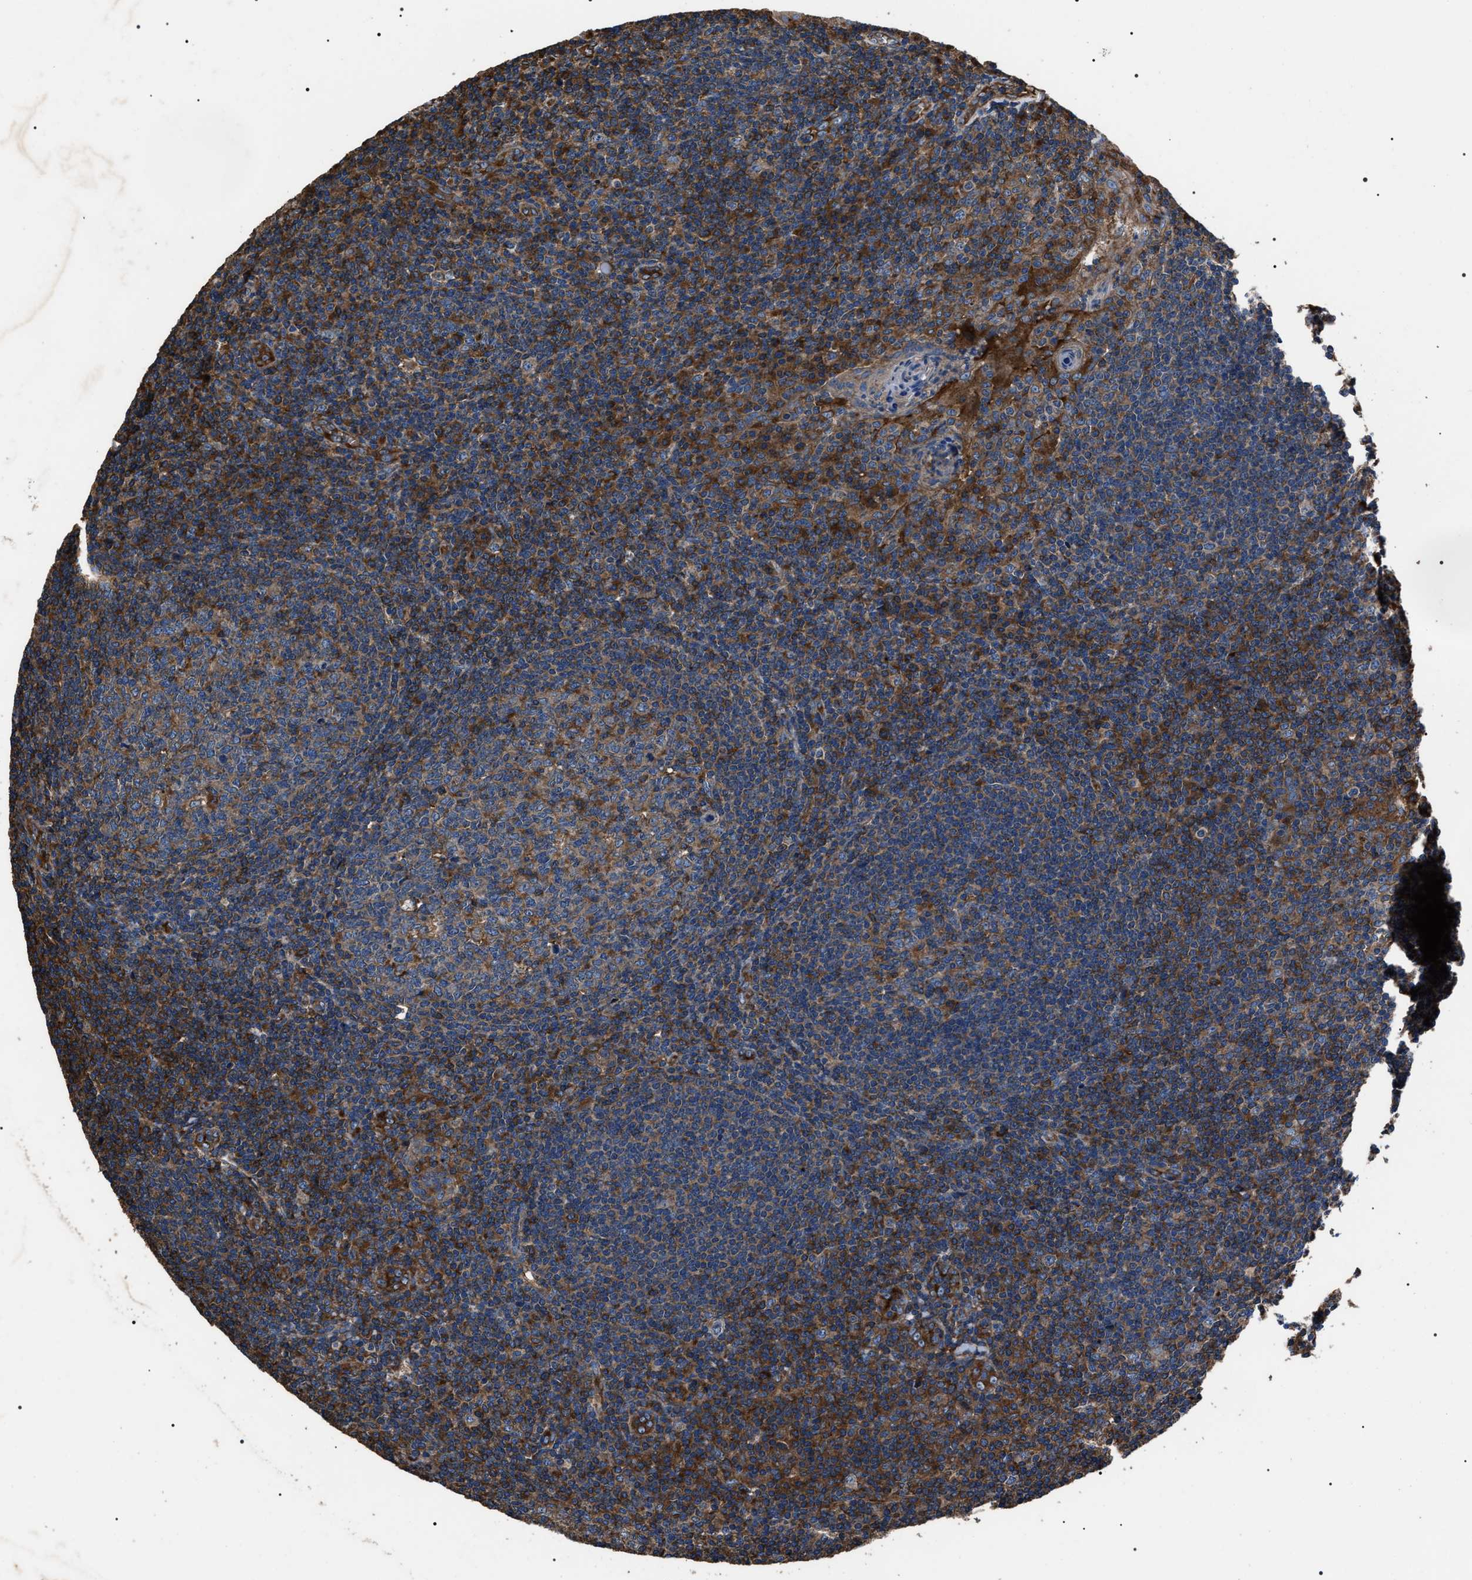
{"staining": {"intensity": "moderate", "quantity": "25%-75%", "location": "cytoplasmic/membranous"}, "tissue": "tonsil", "cell_type": "Germinal center cells", "image_type": "normal", "snomed": [{"axis": "morphology", "description": "Normal tissue, NOS"}, {"axis": "topography", "description": "Tonsil"}], "caption": "A brown stain labels moderate cytoplasmic/membranous expression of a protein in germinal center cells of benign human tonsil.", "gene": "HSCB", "patient": {"sex": "male", "age": 37}}